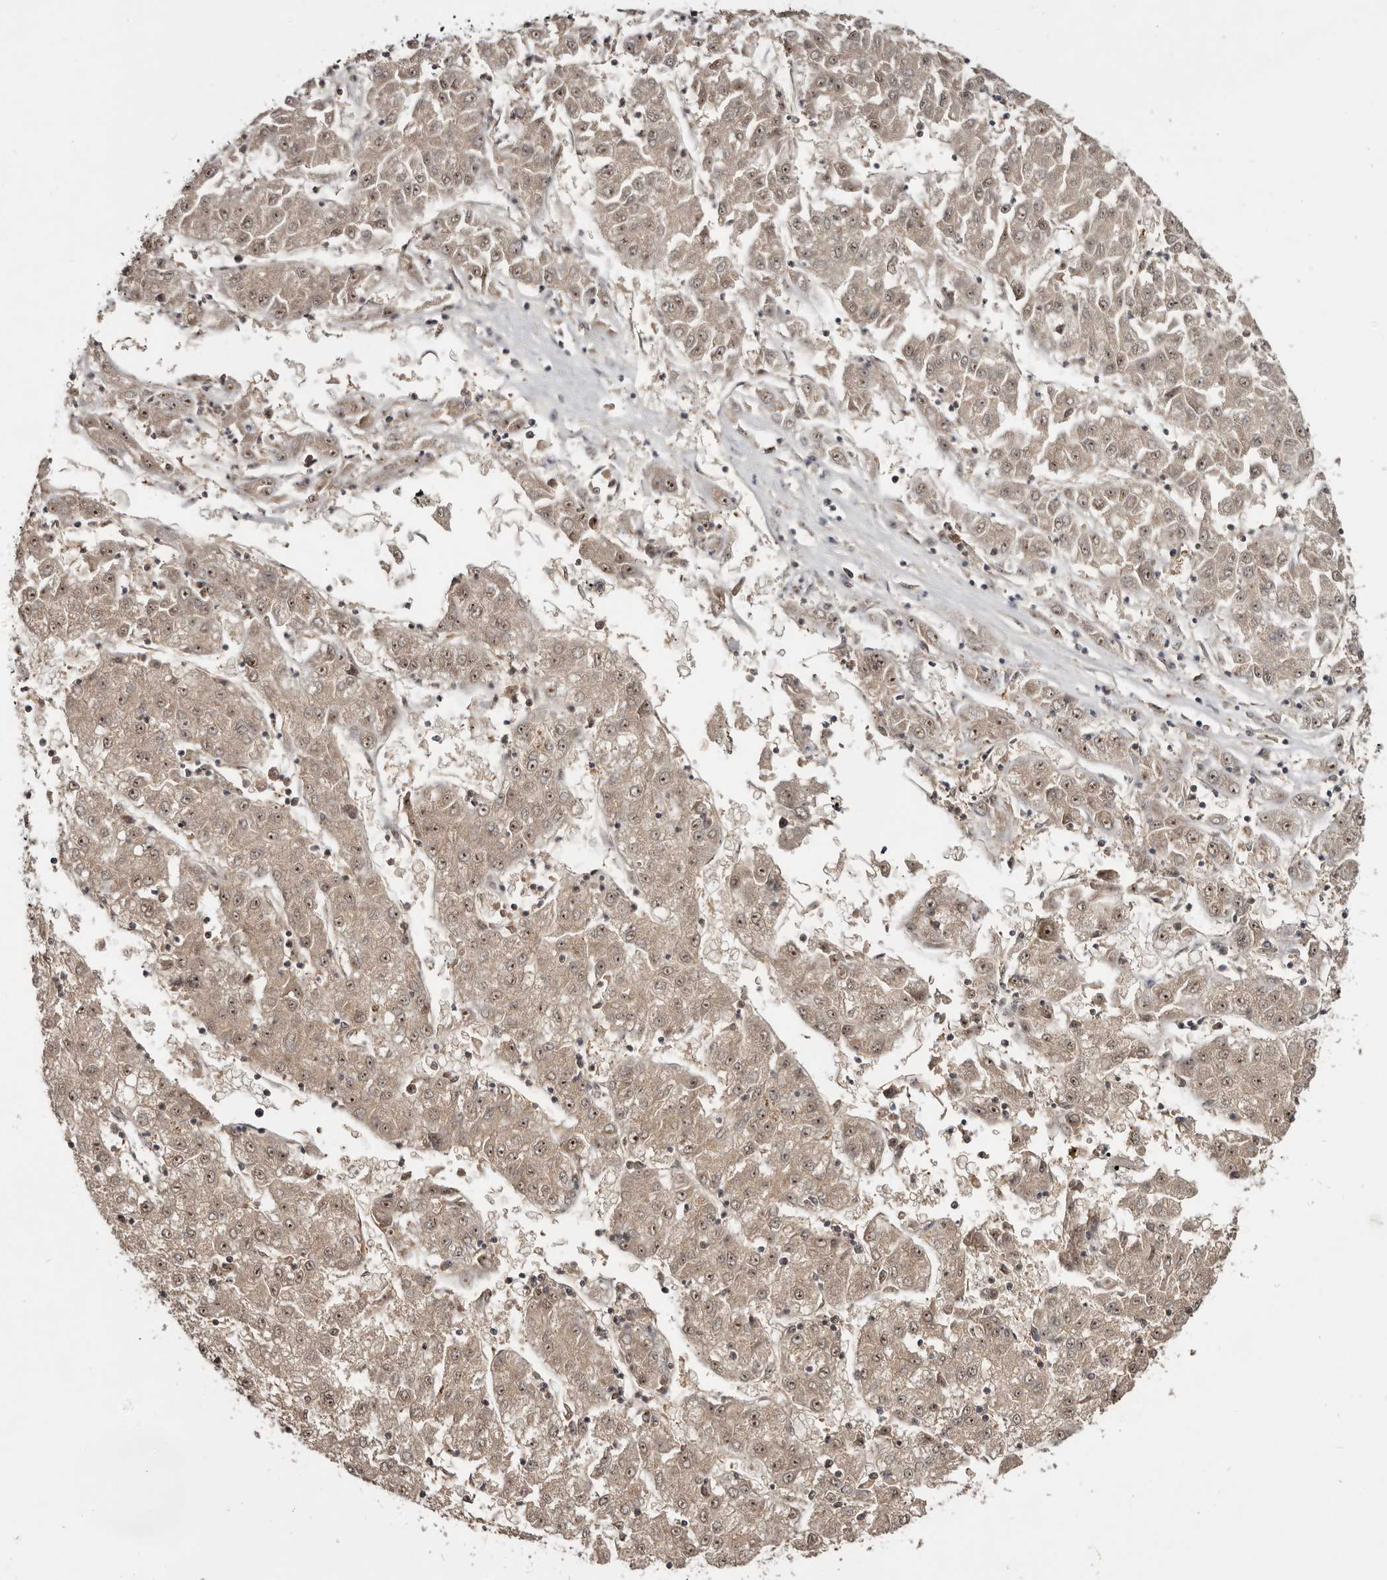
{"staining": {"intensity": "weak", "quantity": ">75%", "location": "cytoplasmic/membranous,nuclear"}, "tissue": "liver cancer", "cell_type": "Tumor cells", "image_type": "cancer", "snomed": [{"axis": "morphology", "description": "Carcinoma, Hepatocellular, NOS"}, {"axis": "topography", "description": "Liver"}], "caption": "The image exhibits staining of hepatocellular carcinoma (liver), revealing weak cytoplasmic/membranous and nuclear protein staining (brown color) within tumor cells. The staining is performed using DAB brown chromogen to label protein expression. The nuclei are counter-stained blue using hematoxylin.", "gene": "TTC39A", "patient": {"sex": "male", "age": 72}}